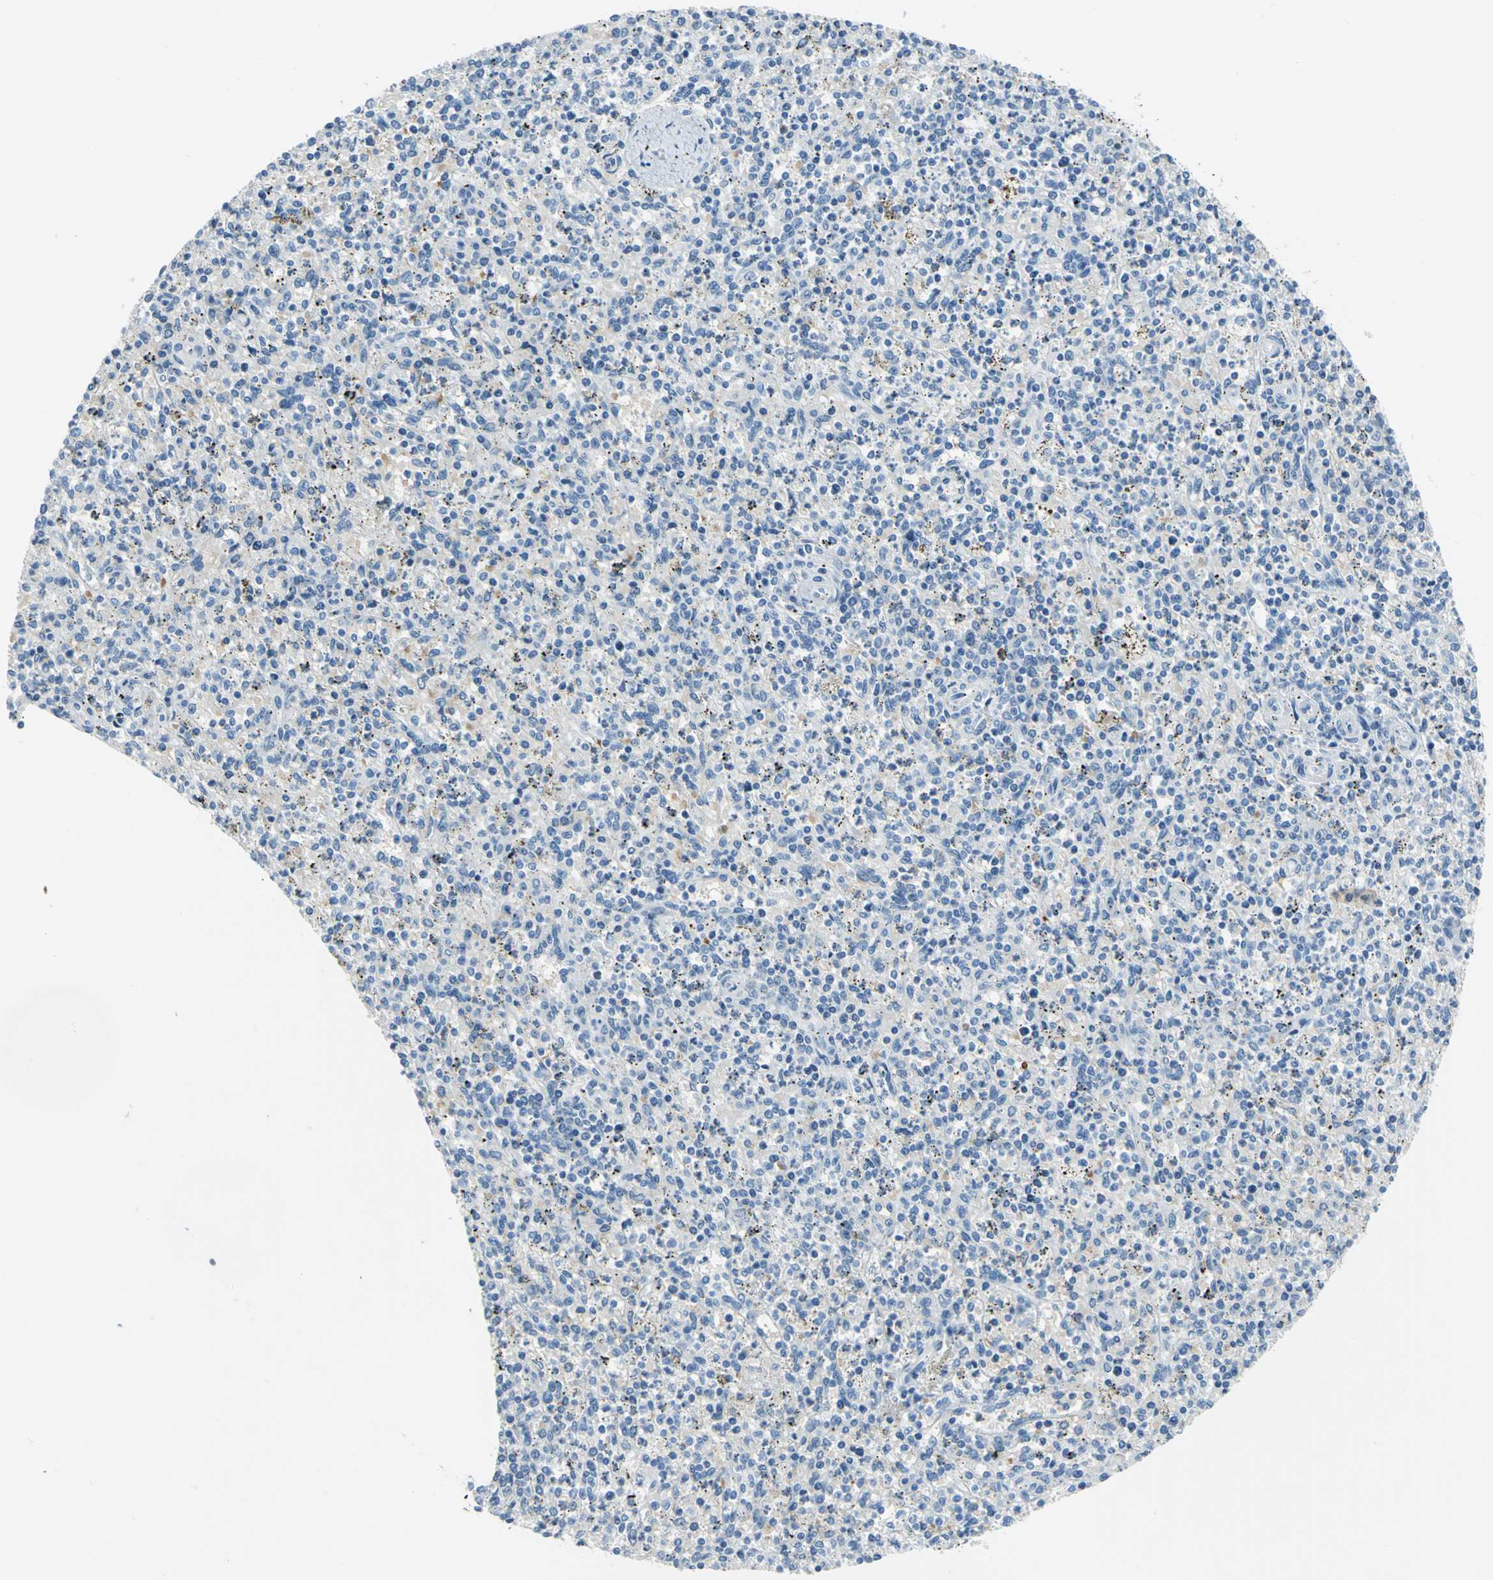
{"staining": {"intensity": "negative", "quantity": "none", "location": "none"}, "tissue": "spleen", "cell_type": "Cells in red pulp", "image_type": "normal", "snomed": [{"axis": "morphology", "description": "Normal tissue, NOS"}, {"axis": "topography", "description": "Spleen"}], "caption": "Immunohistochemistry image of normal human spleen stained for a protein (brown), which reveals no staining in cells in red pulp.", "gene": "PKLR", "patient": {"sex": "male", "age": 72}}